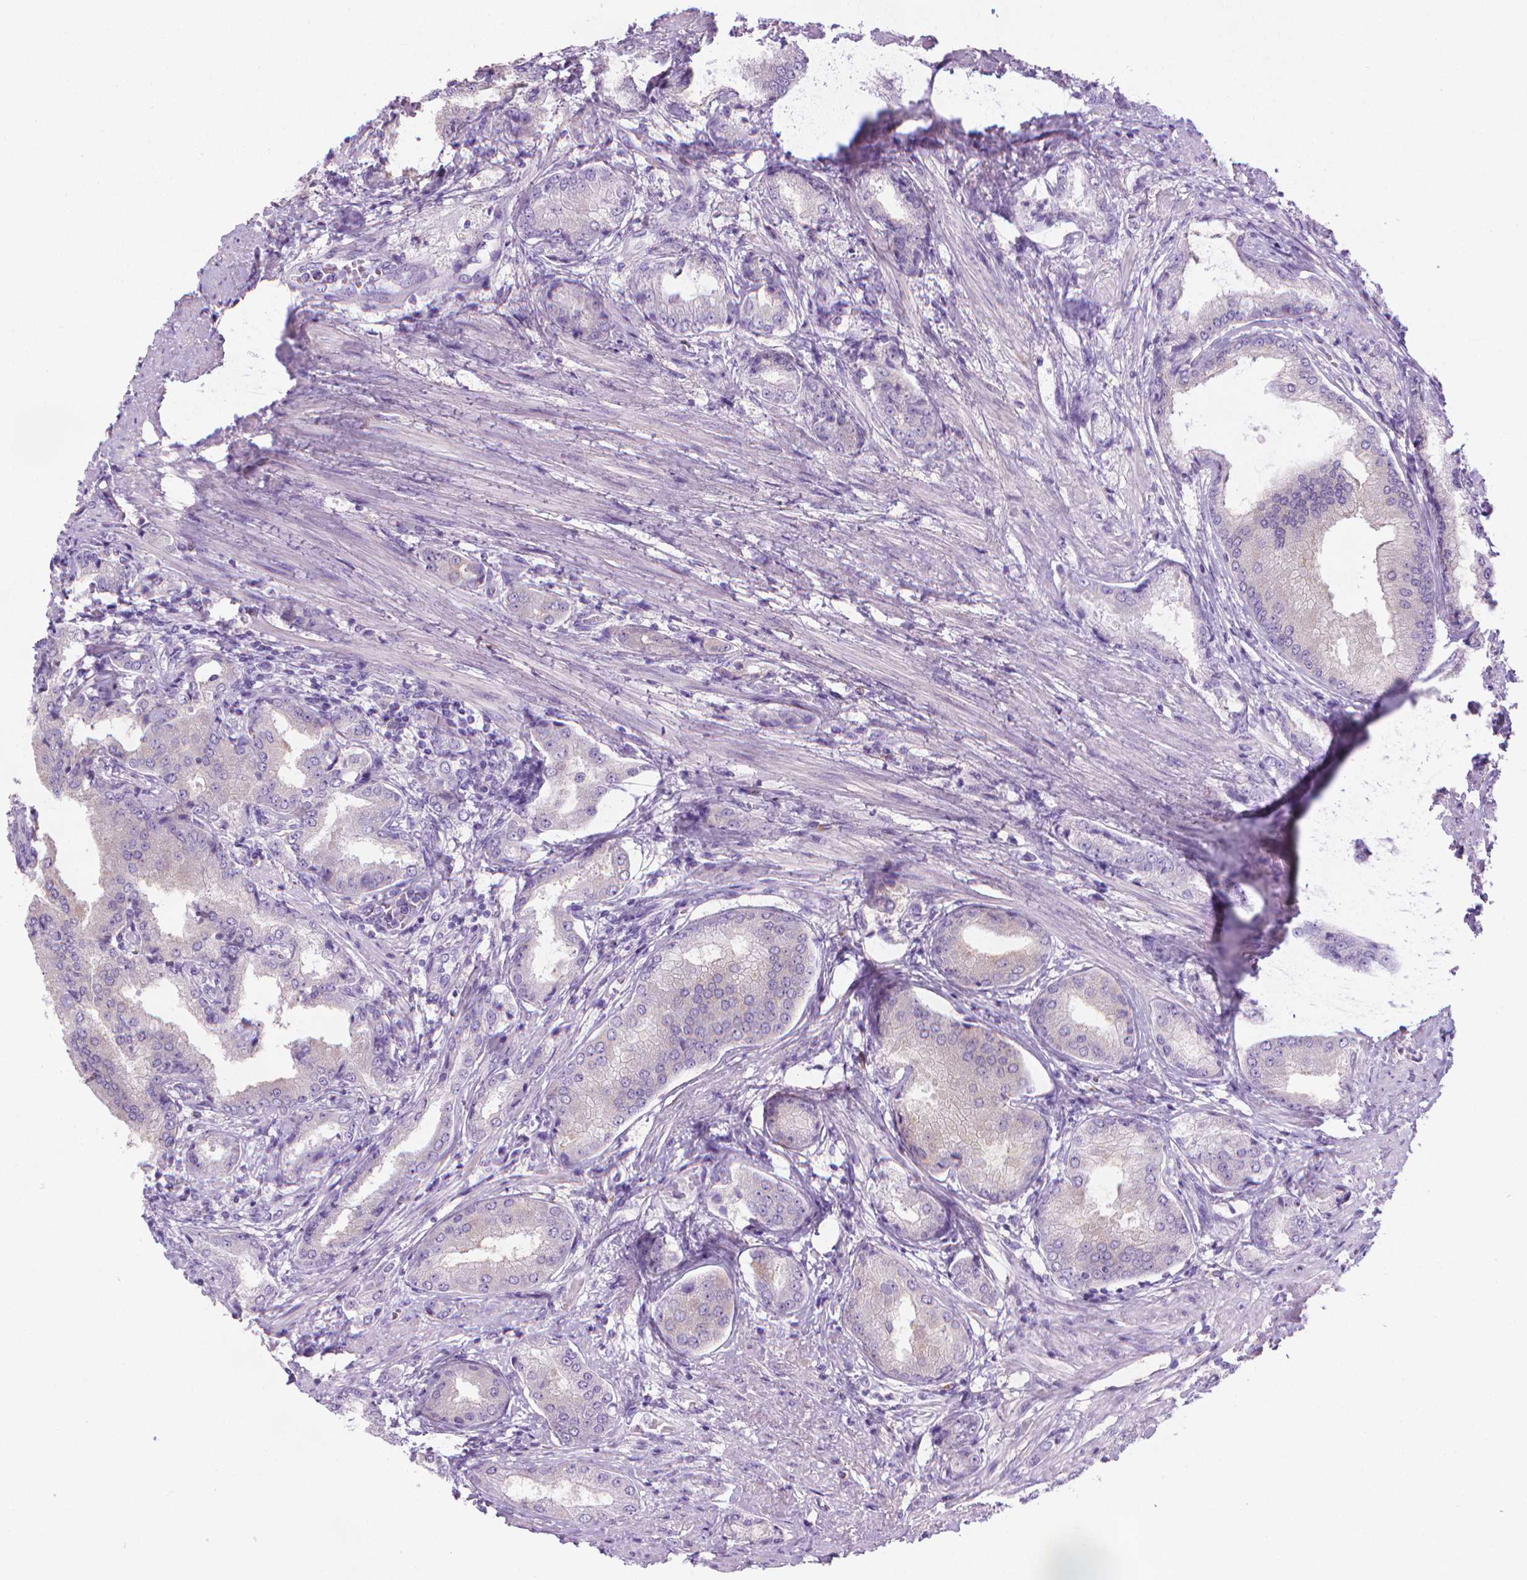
{"staining": {"intensity": "negative", "quantity": "none", "location": "none"}, "tissue": "prostate cancer", "cell_type": "Tumor cells", "image_type": "cancer", "snomed": [{"axis": "morphology", "description": "Adenocarcinoma, NOS"}, {"axis": "topography", "description": "Prostate"}], "caption": "A high-resolution photomicrograph shows immunohistochemistry (IHC) staining of prostate cancer, which shows no significant positivity in tumor cells.", "gene": "SPAG6", "patient": {"sex": "male", "age": 63}}